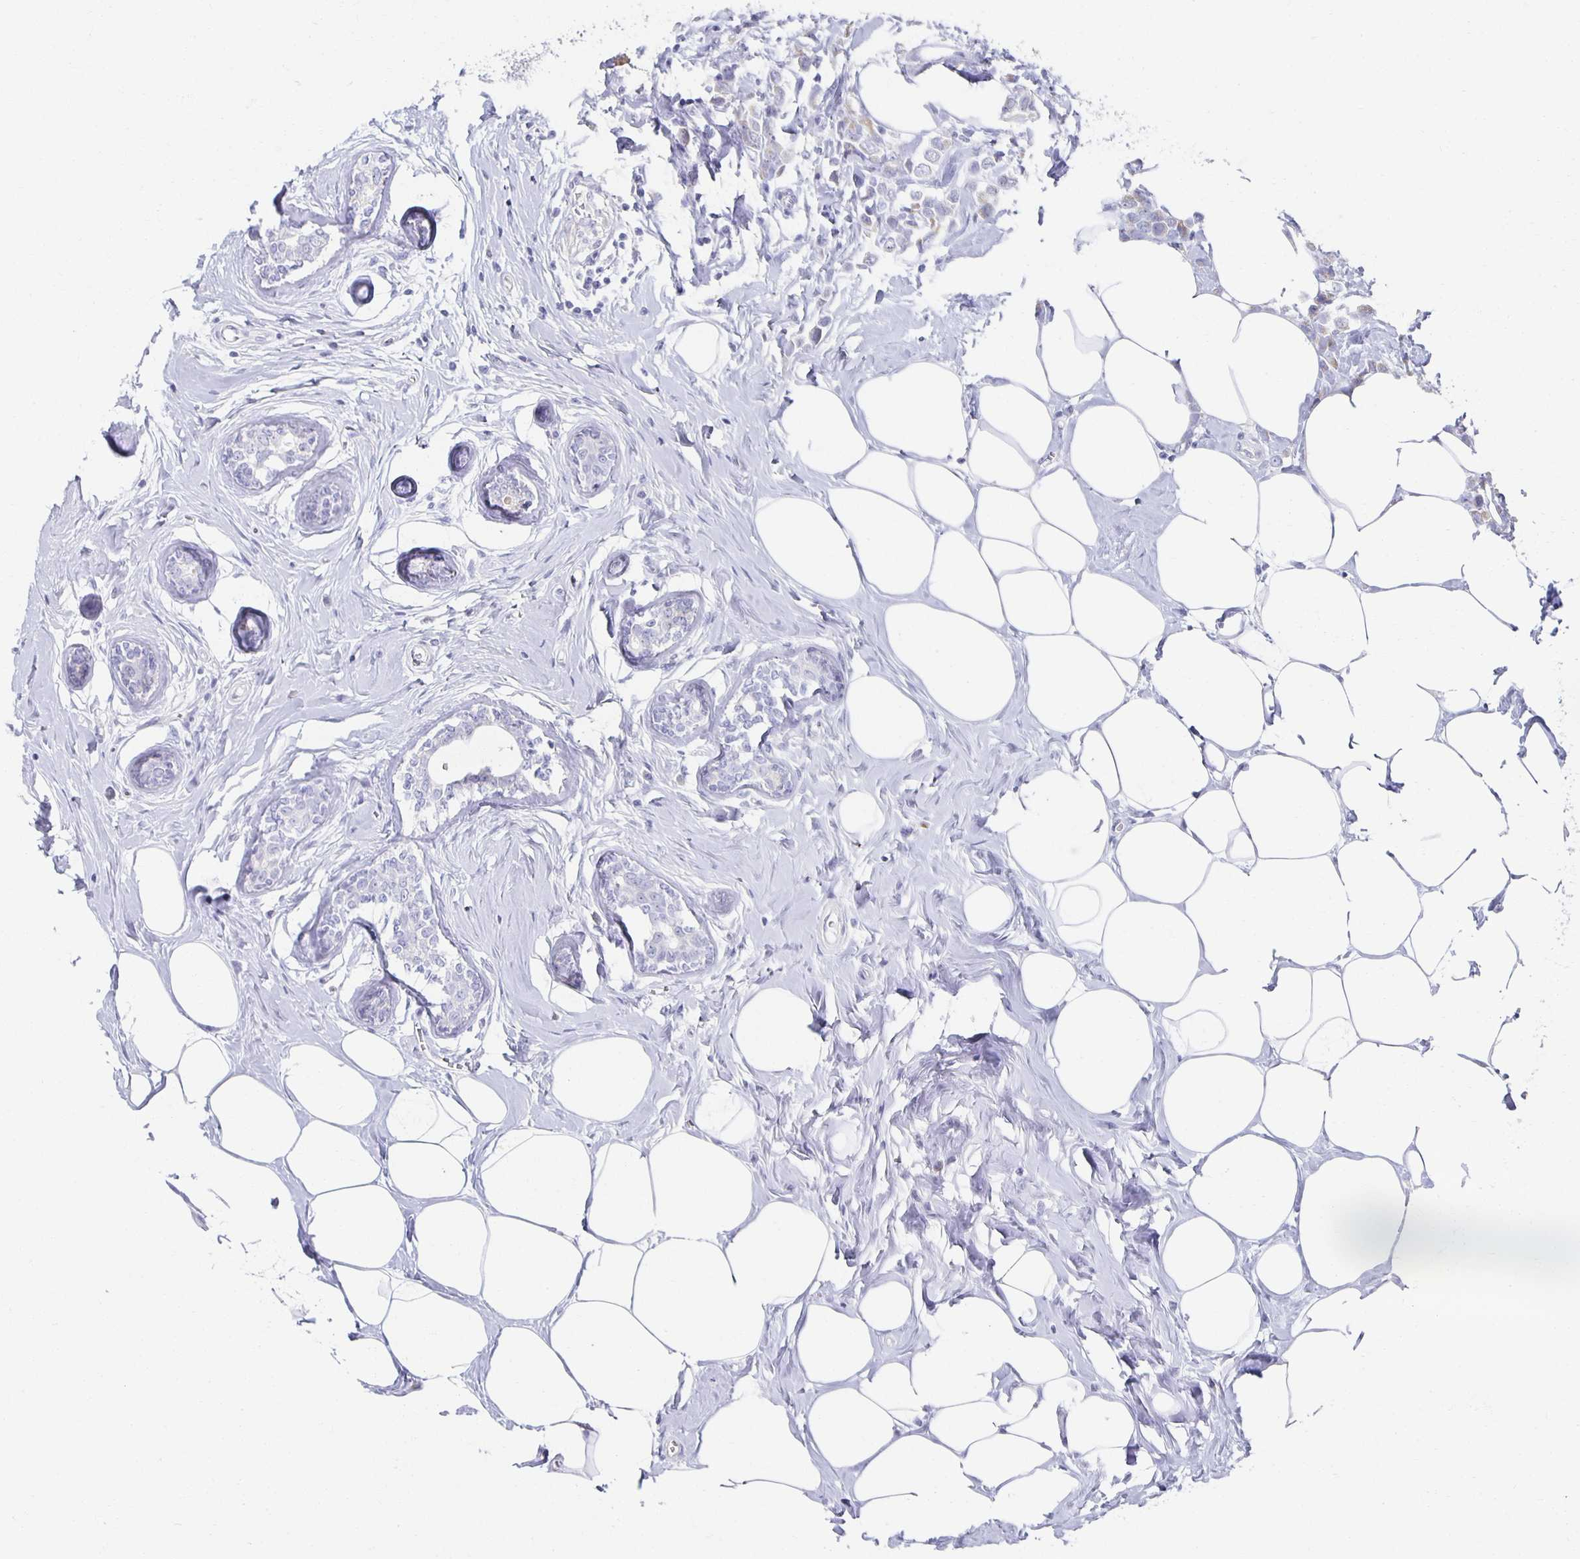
{"staining": {"intensity": "negative", "quantity": "none", "location": "none"}, "tissue": "breast cancer", "cell_type": "Tumor cells", "image_type": "cancer", "snomed": [{"axis": "morphology", "description": "Duct carcinoma"}, {"axis": "topography", "description": "Breast"}], "caption": "An immunohistochemistry (IHC) micrograph of breast cancer is shown. There is no staining in tumor cells of breast cancer.", "gene": "TEX44", "patient": {"sex": "female", "age": 80}}